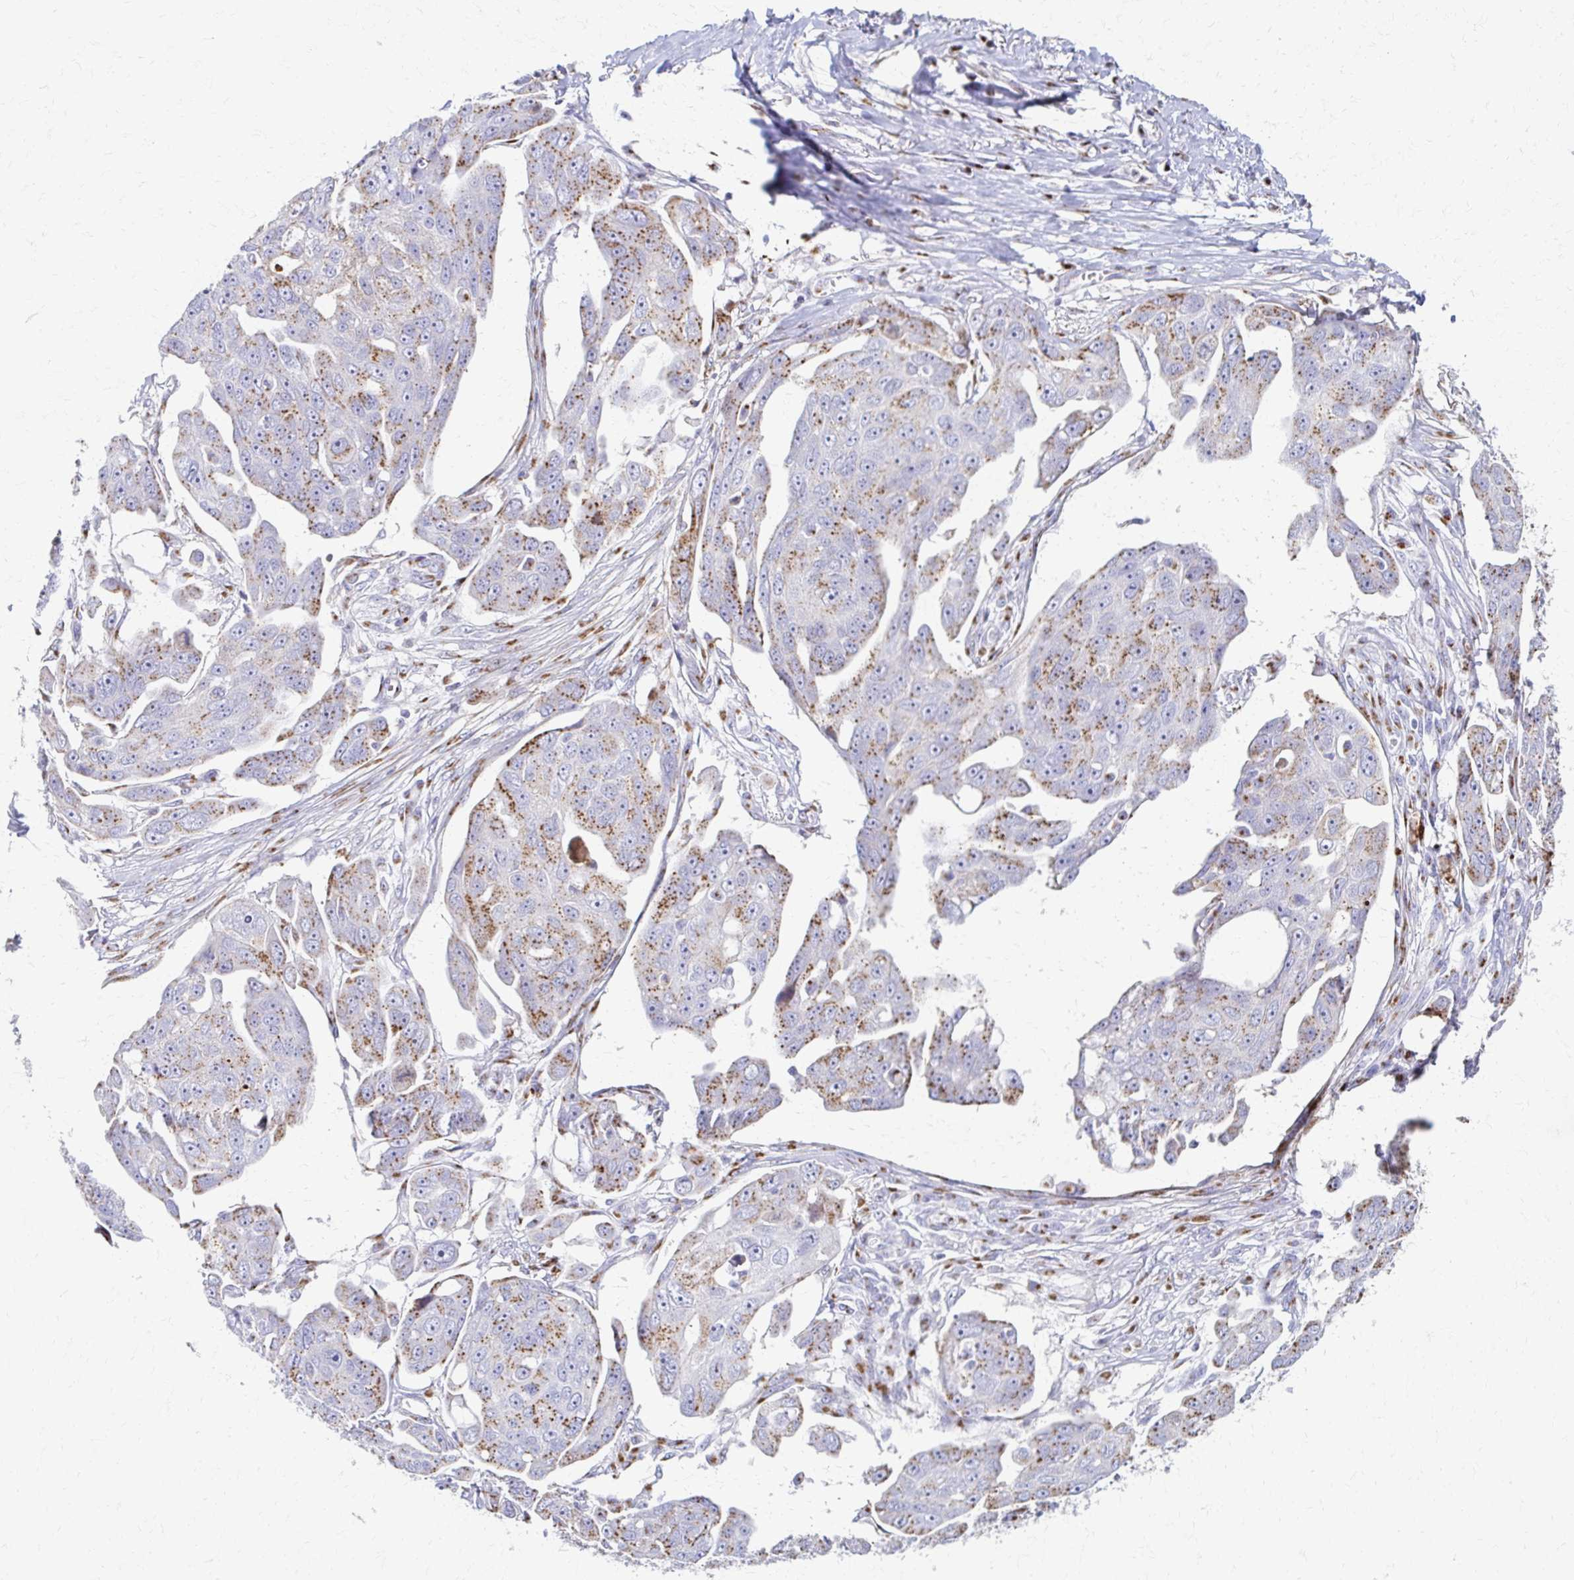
{"staining": {"intensity": "moderate", "quantity": "25%-75%", "location": "cytoplasmic/membranous"}, "tissue": "ovarian cancer", "cell_type": "Tumor cells", "image_type": "cancer", "snomed": [{"axis": "morphology", "description": "Carcinoma, endometroid"}, {"axis": "topography", "description": "Ovary"}], "caption": "This image displays immunohistochemistry staining of human ovarian endometroid carcinoma, with medium moderate cytoplasmic/membranous expression in about 25%-75% of tumor cells.", "gene": "TM9SF1", "patient": {"sex": "female", "age": 70}}